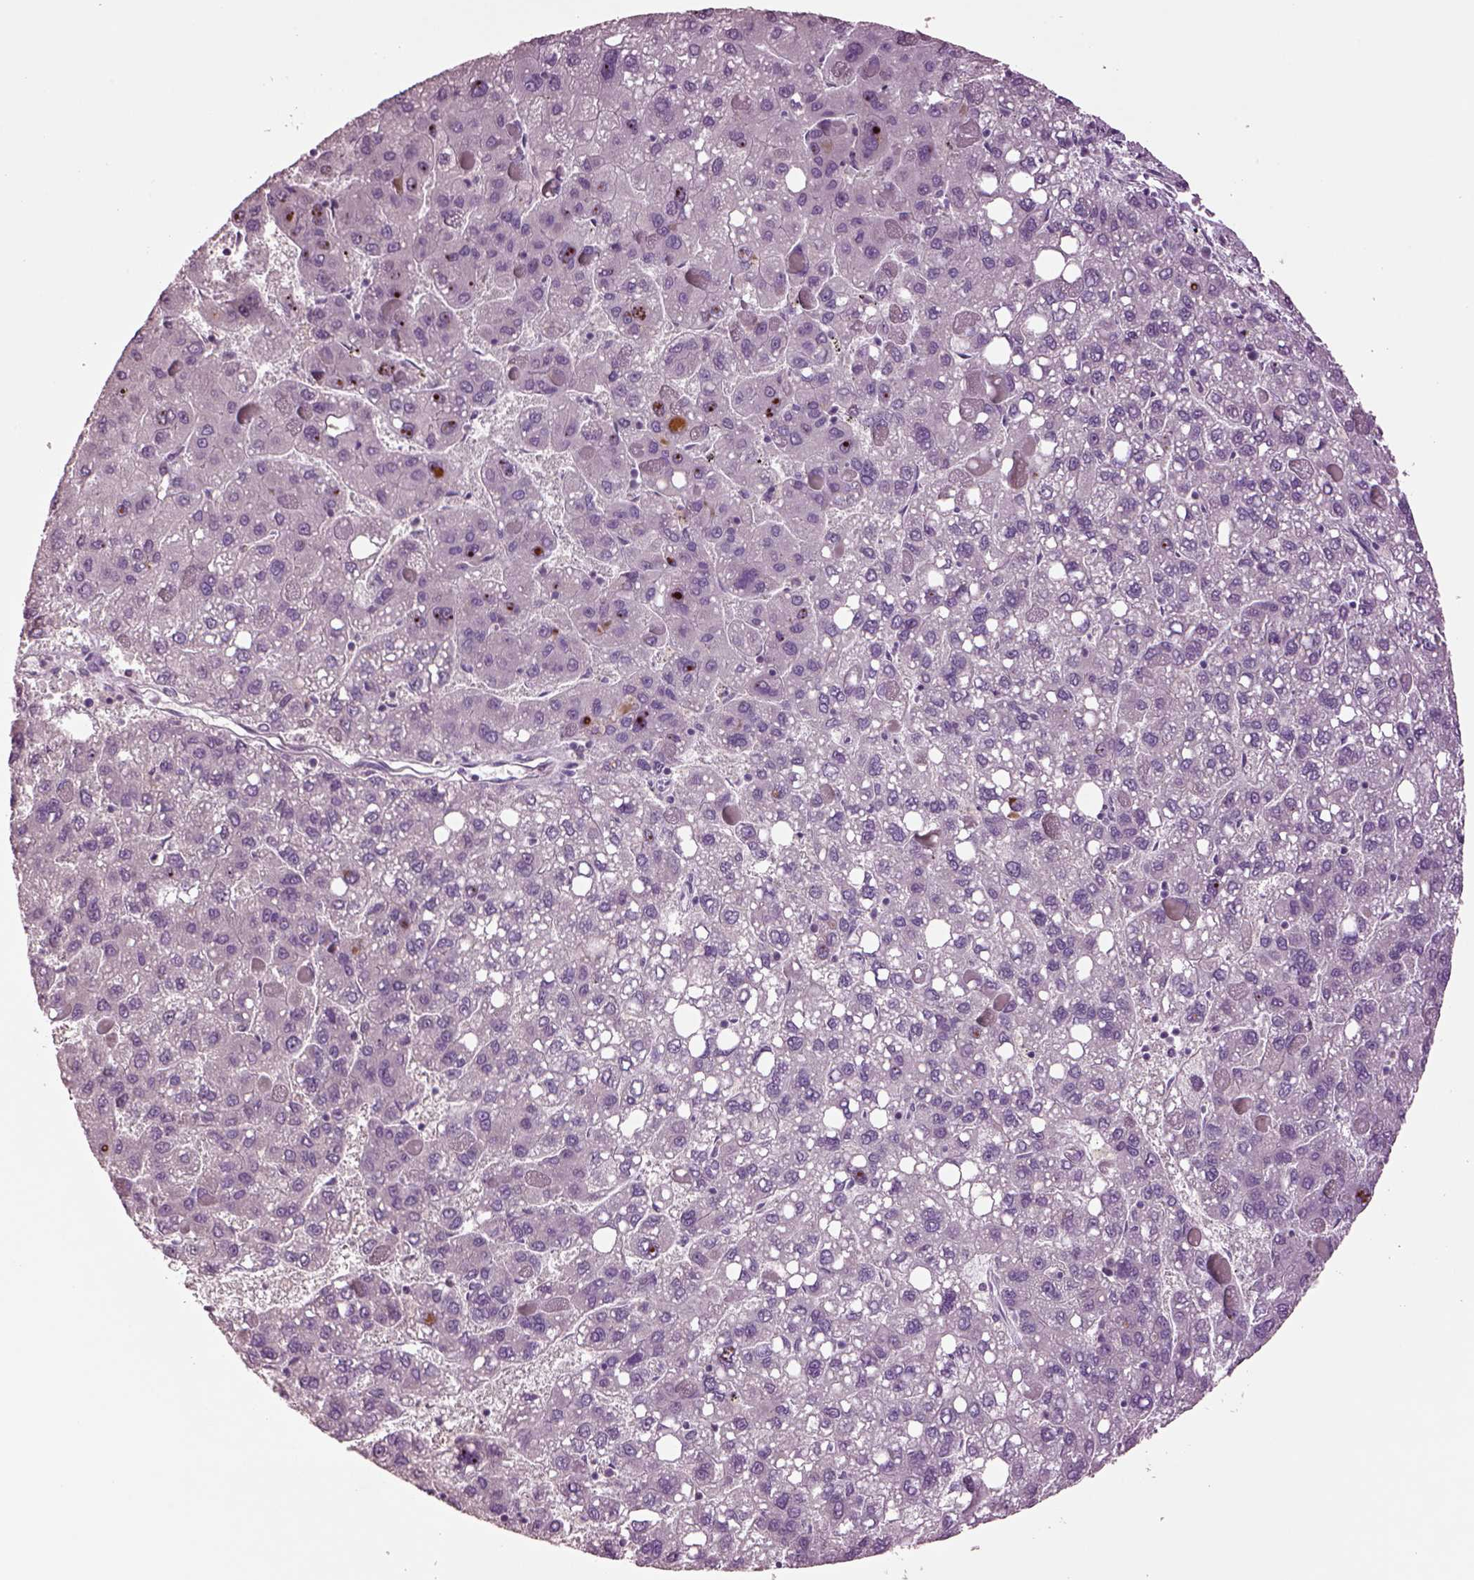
{"staining": {"intensity": "negative", "quantity": "none", "location": "none"}, "tissue": "liver cancer", "cell_type": "Tumor cells", "image_type": "cancer", "snomed": [{"axis": "morphology", "description": "Carcinoma, Hepatocellular, NOS"}, {"axis": "topography", "description": "Liver"}], "caption": "High power microscopy micrograph of an IHC histopathology image of liver cancer, revealing no significant staining in tumor cells.", "gene": "CLPSL1", "patient": {"sex": "female", "age": 82}}